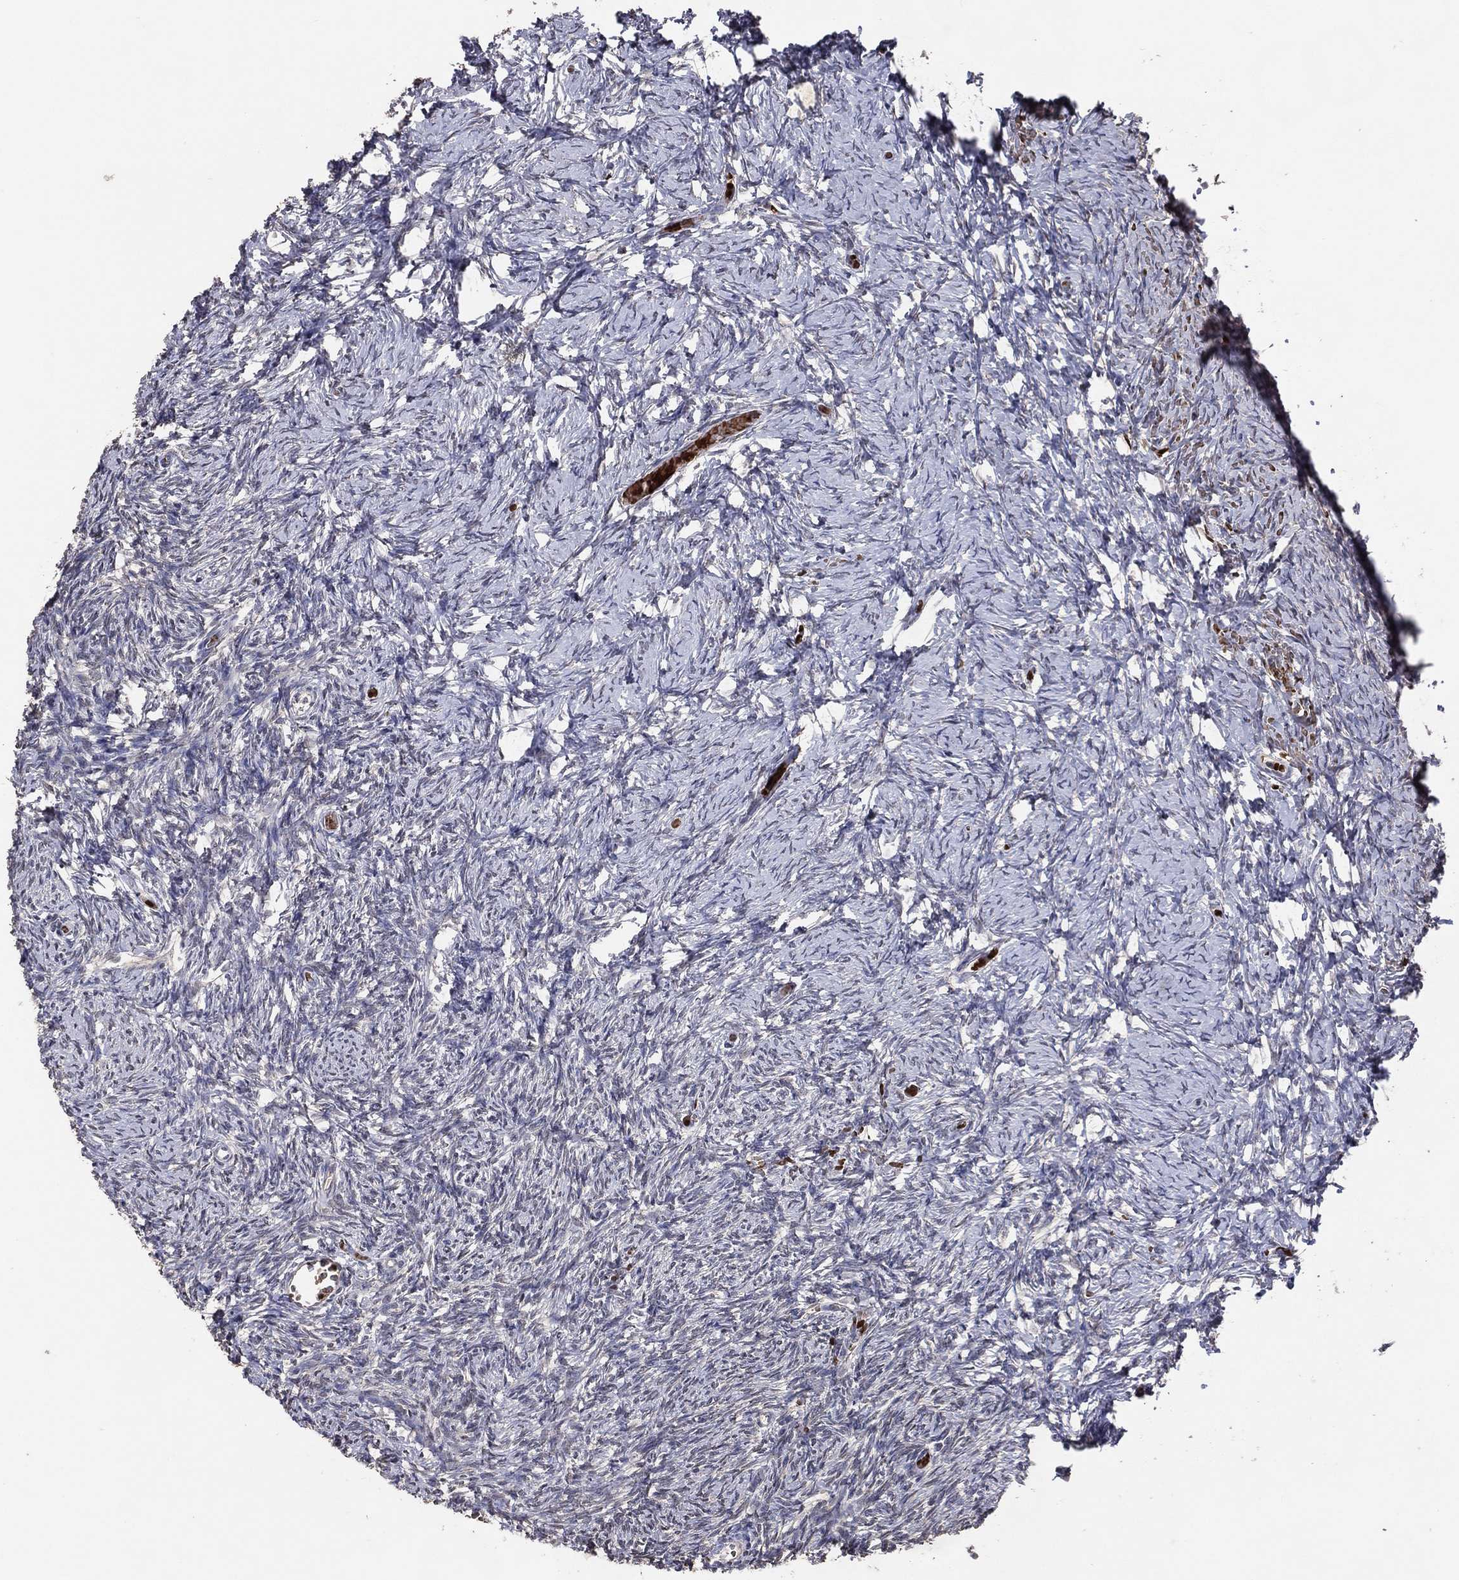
{"staining": {"intensity": "negative", "quantity": "none", "location": "none"}, "tissue": "ovary", "cell_type": "Follicle cells", "image_type": "normal", "snomed": [{"axis": "morphology", "description": "Normal tissue, NOS"}, {"axis": "topography", "description": "Ovary"}], "caption": "Histopathology image shows no protein staining in follicle cells of benign ovary.", "gene": "DNAH7", "patient": {"sex": "female", "age": 39}}